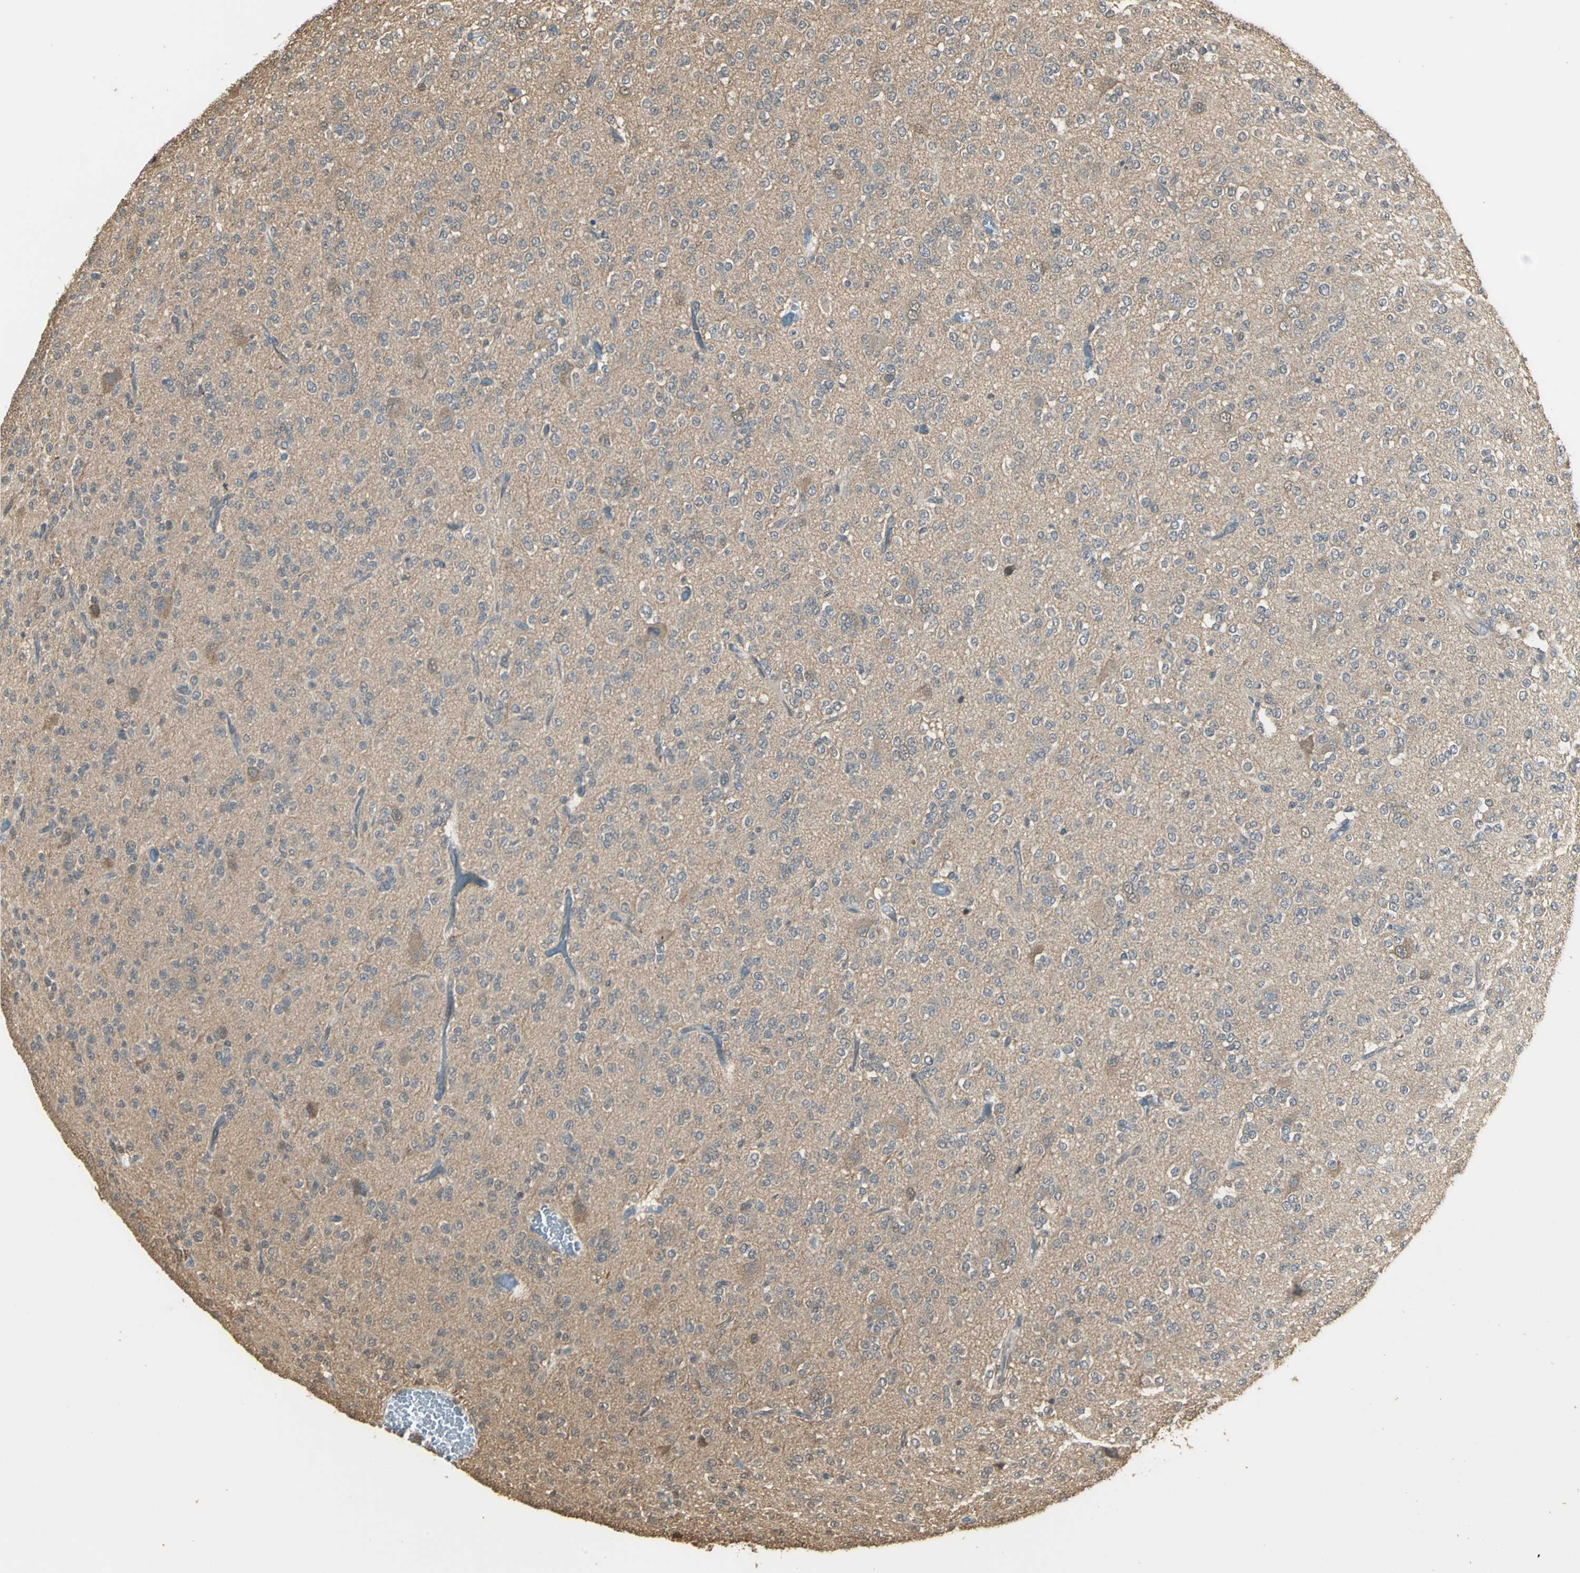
{"staining": {"intensity": "weak", "quantity": ">75%", "location": "cytoplasmic/membranous"}, "tissue": "glioma", "cell_type": "Tumor cells", "image_type": "cancer", "snomed": [{"axis": "morphology", "description": "Glioma, malignant, Low grade"}, {"axis": "topography", "description": "Brain"}], "caption": "Protein expression analysis of human glioma reveals weak cytoplasmic/membranous expression in approximately >75% of tumor cells.", "gene": "PARK7", "patient": {"sex": "male", "age": 38}}